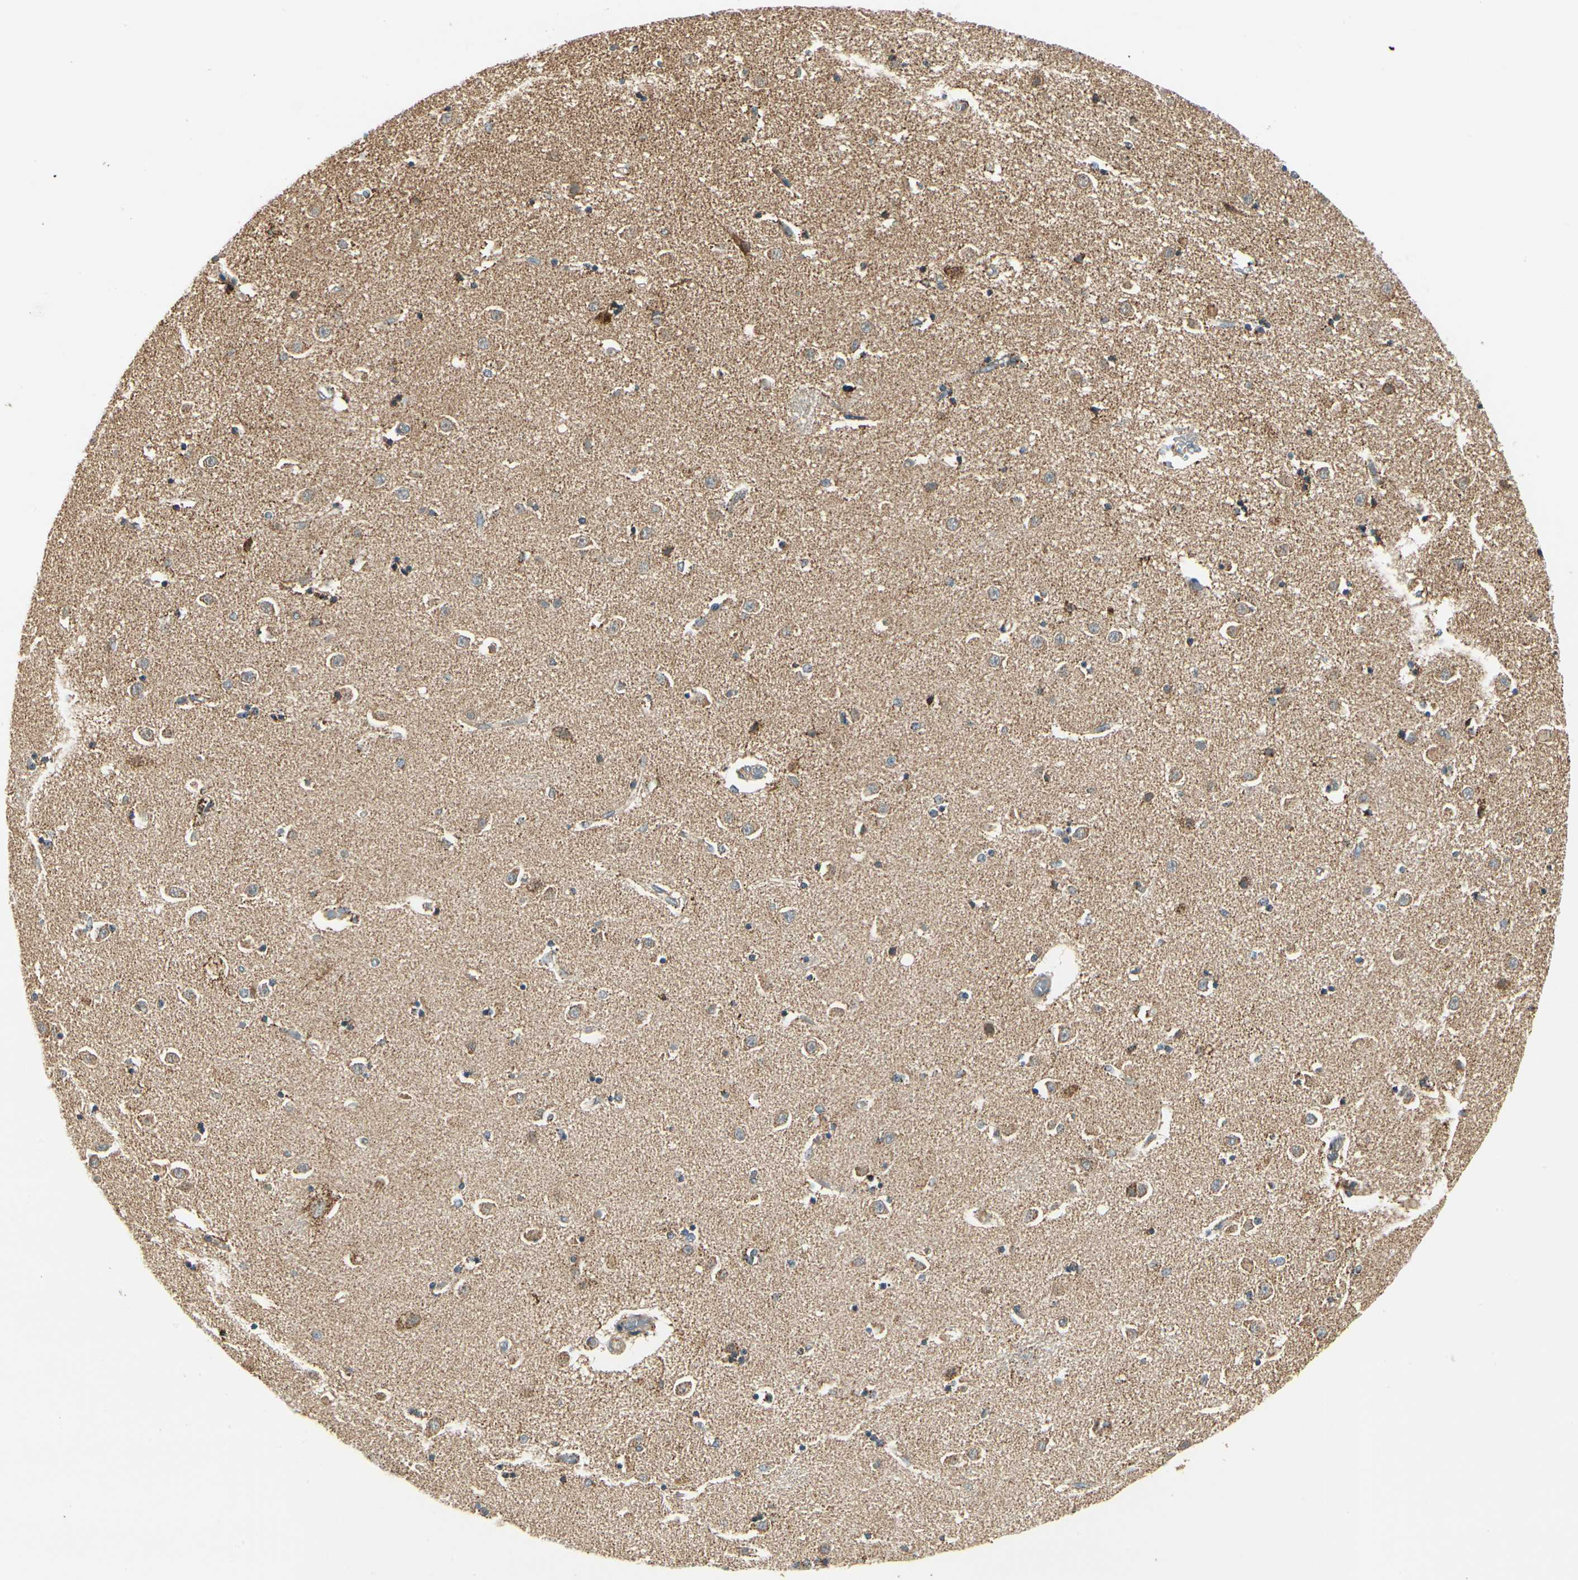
{"staining": {"intensity": "moderate", "quantity": ">75%", "location": "cytoplasmic/membranous"}, "tissue": "caudate", "cell_type": "Glial cells", "image_type": "normal", "snomed": [{"axis": "morphology", "description": "Normal tissue, NOS"}, {"axis": "topography", "description": "Lateral ventricle wall"}], "caption": "Protein analysis of normal caudate displays moderate cytoplasmic/membranous expression in approximately >75% of glial cells. The staining was performed using DAB (3,3'-diaminobenzidine), with brown indicating positive protein expression. Nuclei are stained blue with hematoxylin.", "gene": "EPHB3", "patient": {"sex": "female", "age": 54}}